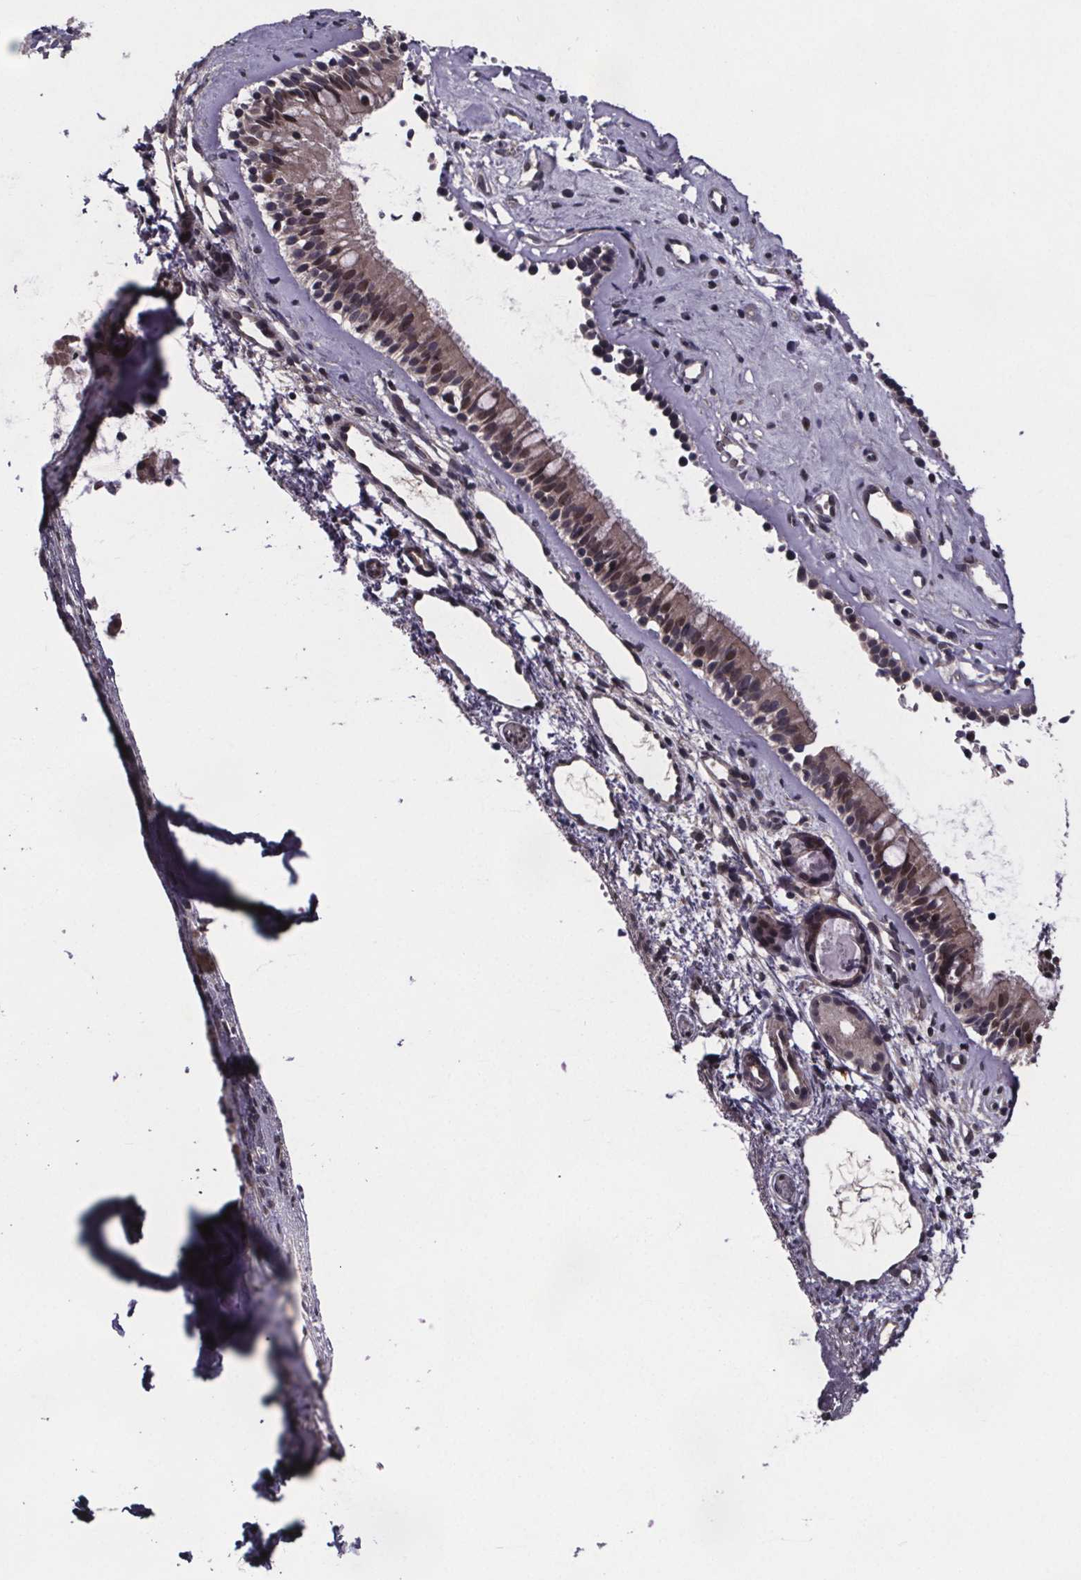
{"staining": {"intensity": "moderate", "quantity": "25%-75%", "location": "nuclear"}, "tissue": "nasopharynx", "cell_type": "Respiratory epithelial cells", "image_type": "normal", "snomed": [{"axis": "morphology", "description": "Normal tissue, NOS"}, {"axis": "topography", "description": "Nasopharynx"}], "caption": "The photomicrograph reveals immunohistochemical staining of benign nasopharynx. There is moderate nuclear expression is appreciated in approximately 25%-75% of respiratory epithelial cells. The protein is stained brown, and the nuclei are stained in blue (DAB (3,3'-diaminobenzidine) IHC with brightfield microscopy, high magnification).", "gene": "FN3KRP", "patient": {"sex": "female", "age": 52}}